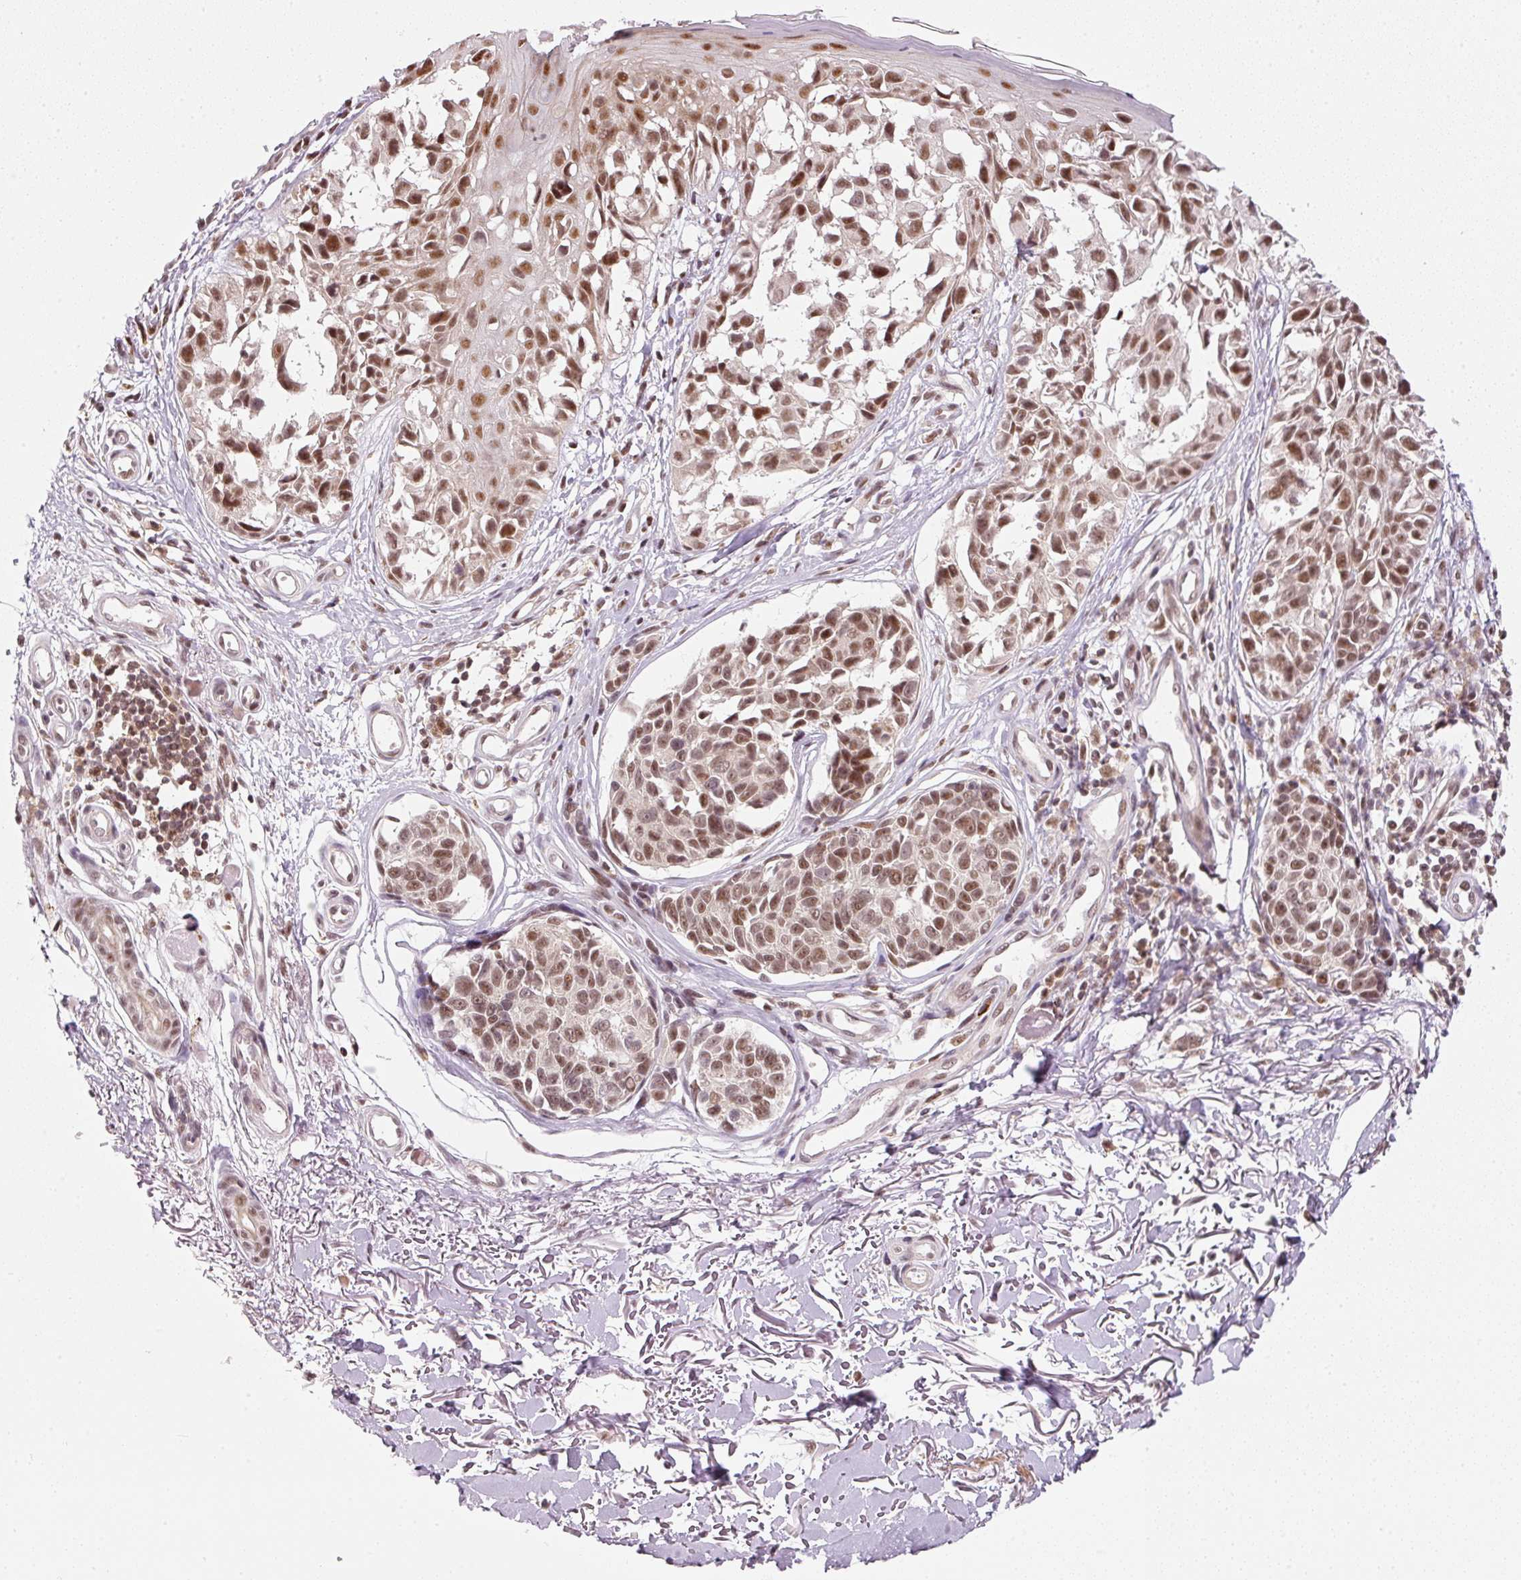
{"staining": {"intensity": "moderate", "quantity": ">75%", "location": "nuclear"}, "tissue": "melanoma", "cell_type": "Tumor cells", "image_type": "cancer", "snomed": [{"axis": "morphology", "description": "Malignant melanoma, NOS"}, {"axis": "topography", "description": "Skin"}], "caption": "IHC photomicrograph of melanoma stained for a protein (brown), which reveals medium levels of moderate nuclear expression in about >75% of tumor cells.", "gene": "THOC6", "patient": {"sex": "male", "age": 73}}